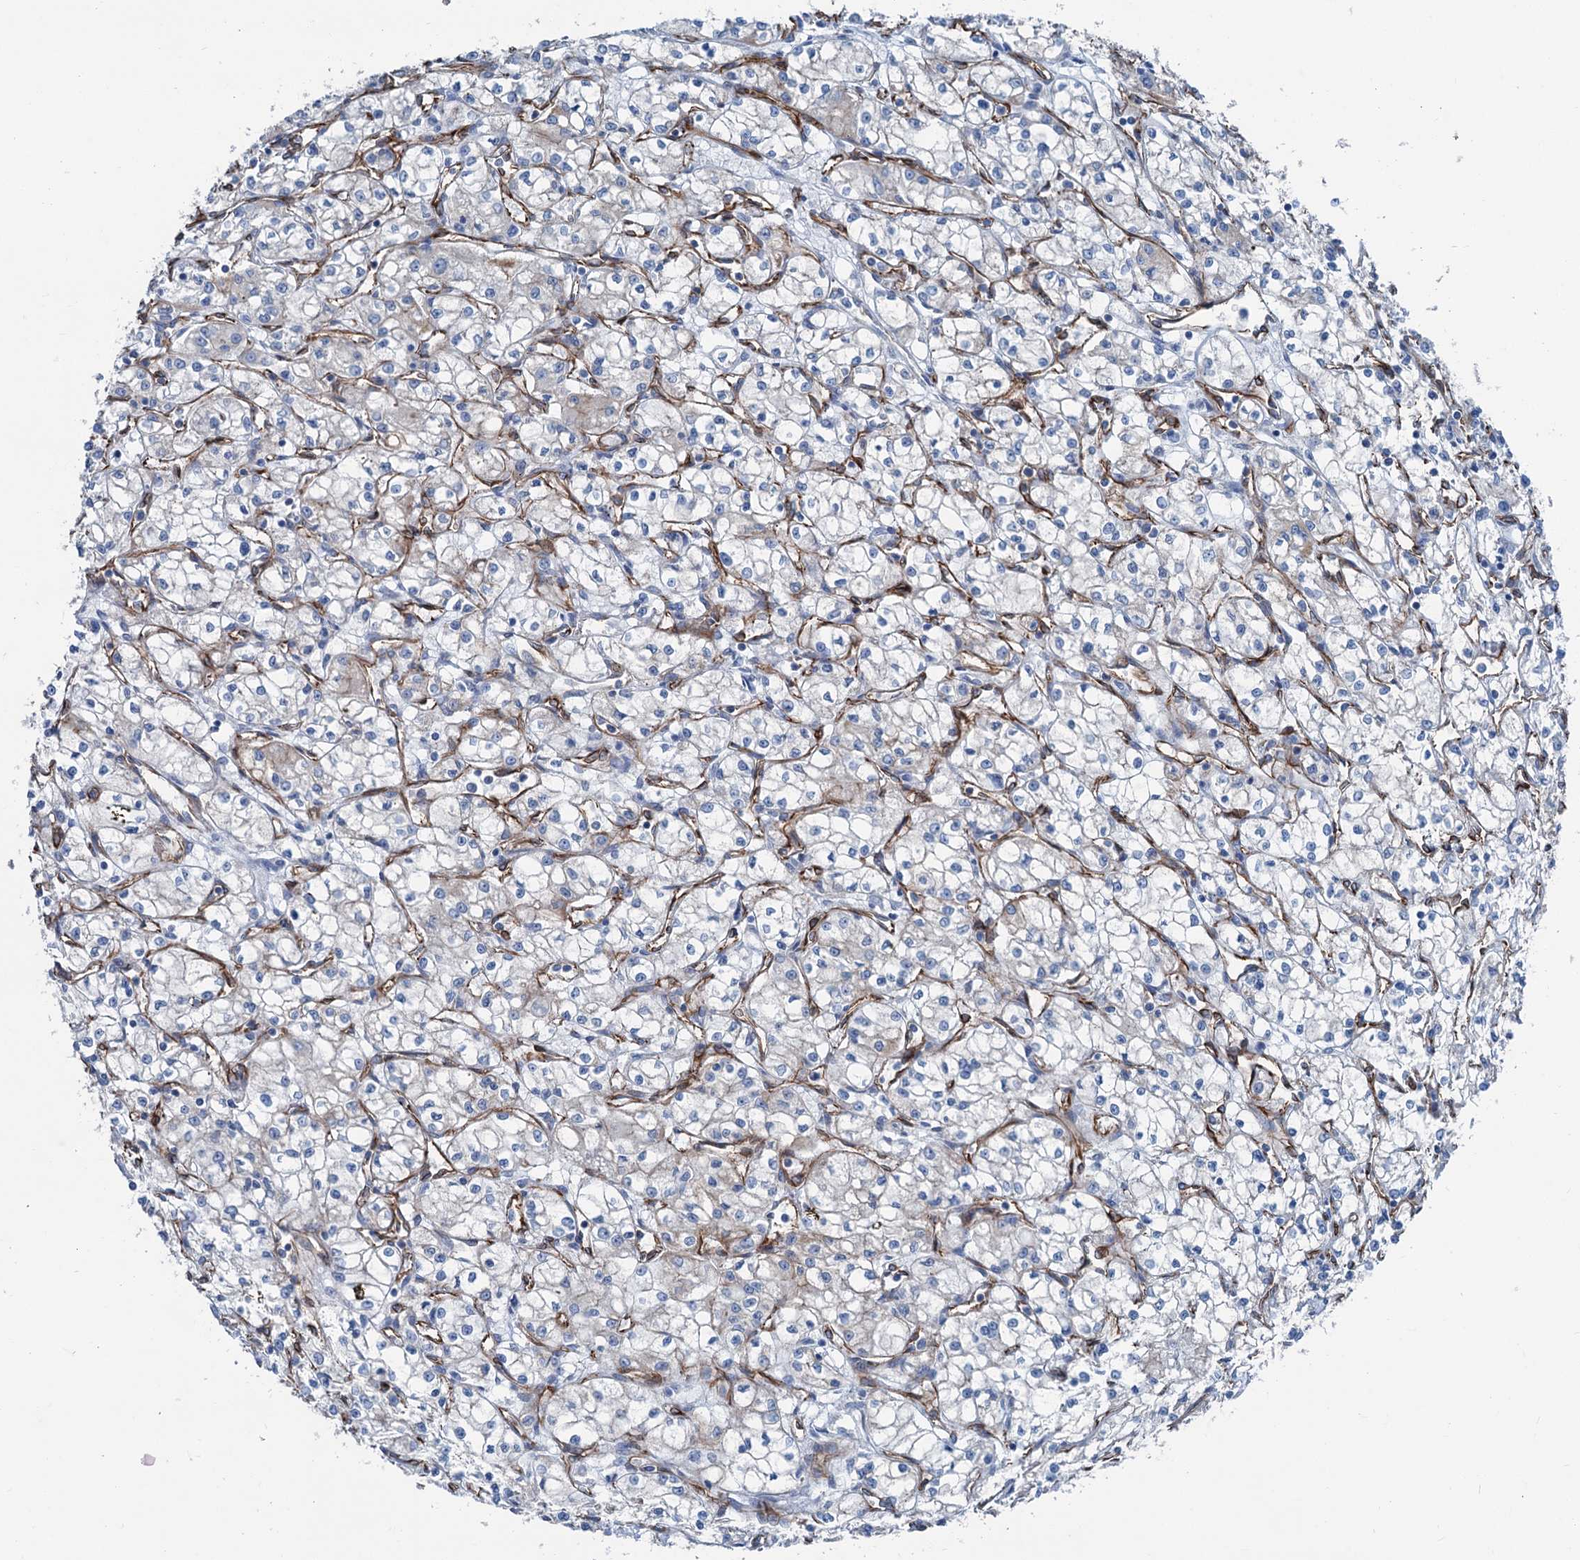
{"staining": {"intensity": "negative", "quantity": "none", "location": "none"}, "tissue": "renal cancer", "cell_type": "Tumor cells", "image_type": "cancer", "snomed": [{"axis": "morphology", "description": "Adenocarcinoma, NOS"}, {"axis": "topography", "description": "Kidney"}], "caption": "A high-resolution photomicrograph shows immunohistochemistry (IHC) staining of renal cancer (adenocarcinoma), which displays no significant positivity in tumor cells.", "gene": "CALCOCO1", "patient": {"sex": "male", "age": 59}}